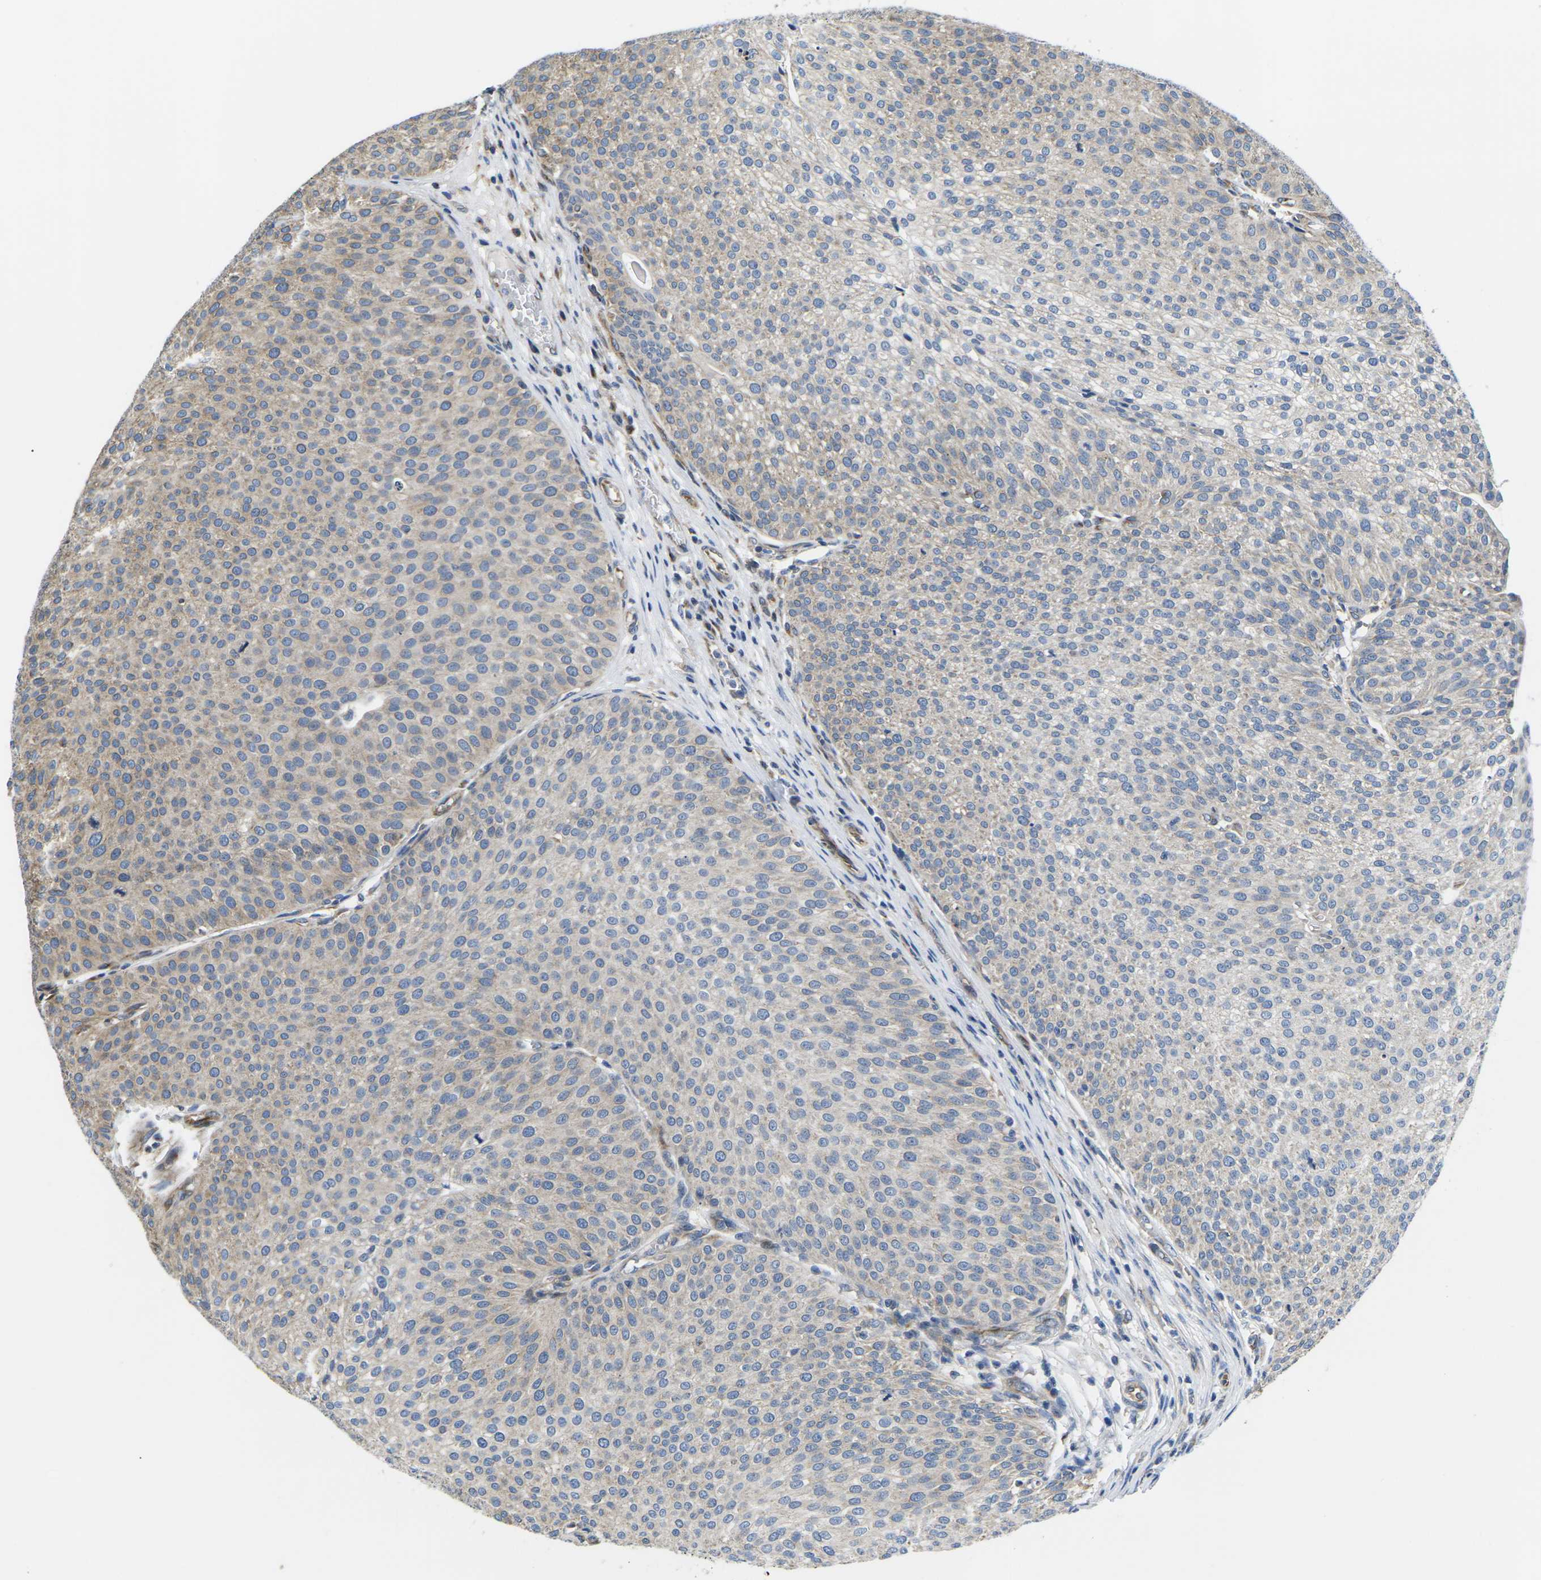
{"staining": {"intensity": "weak", "quantity": "25%-75%", "location": "cytoplasmic/membranous"}, "tissue": "urothelial cancer", "cell_type": "Tumor cells", "image_type": "cancer", "snomed": [{"axis": "morphology", "description": "Urothelial carcinoma, Low grade"}, {"axis": "topography", "description": "Smooth muscle"}, {"axis": "topography", "description": "Urinary bladder"}], "caption": "Protein staining of urothelial carcinoma (low-grade) tissue displays weak cytoplasmic/membranous expression in about 25%-75% of tumor cells.", "gene": "TMEFF2", "patient": {"sex": "male", "age": 60}}